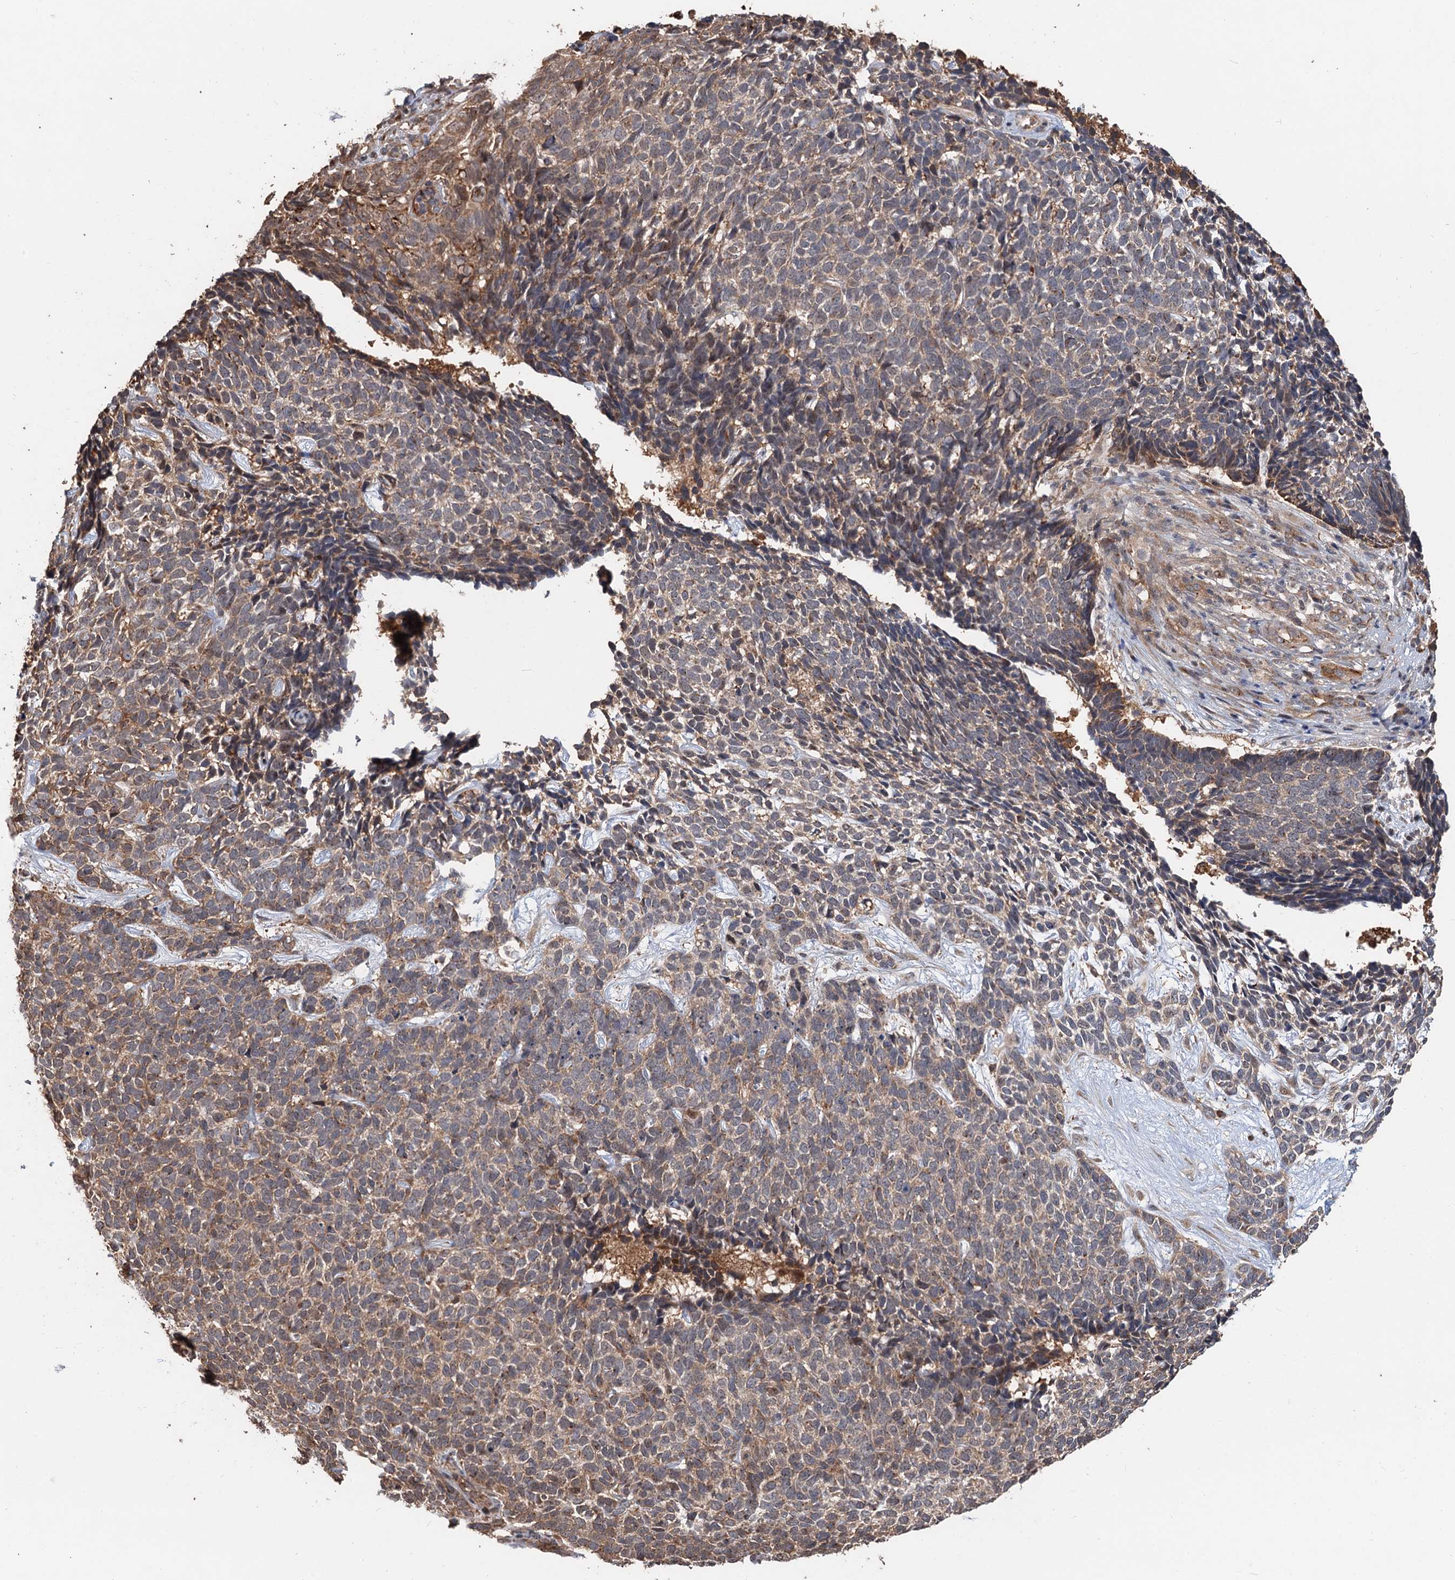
{"staining": {"intensity": "weak", "quantity": ">75%", "location": "cytoplasmic/membranous"}, "tissue": "skin cancer", "cell_type": "Tumor cells", "image_type": "cancer", "snomed": [{"axis": "morphology", "description": "Basal cell carcinoma"}, {"axis": "topography", "description": "Skin"}], "caption": "DAB immunohistochemical staining of human skin basal cell carcinoma demonstrates weak cytoplasmic/membranous protein expression in approximately >75% of tumor cells.", "gene": "DEXI", "patient": {"sex": "female", "age": 84}}